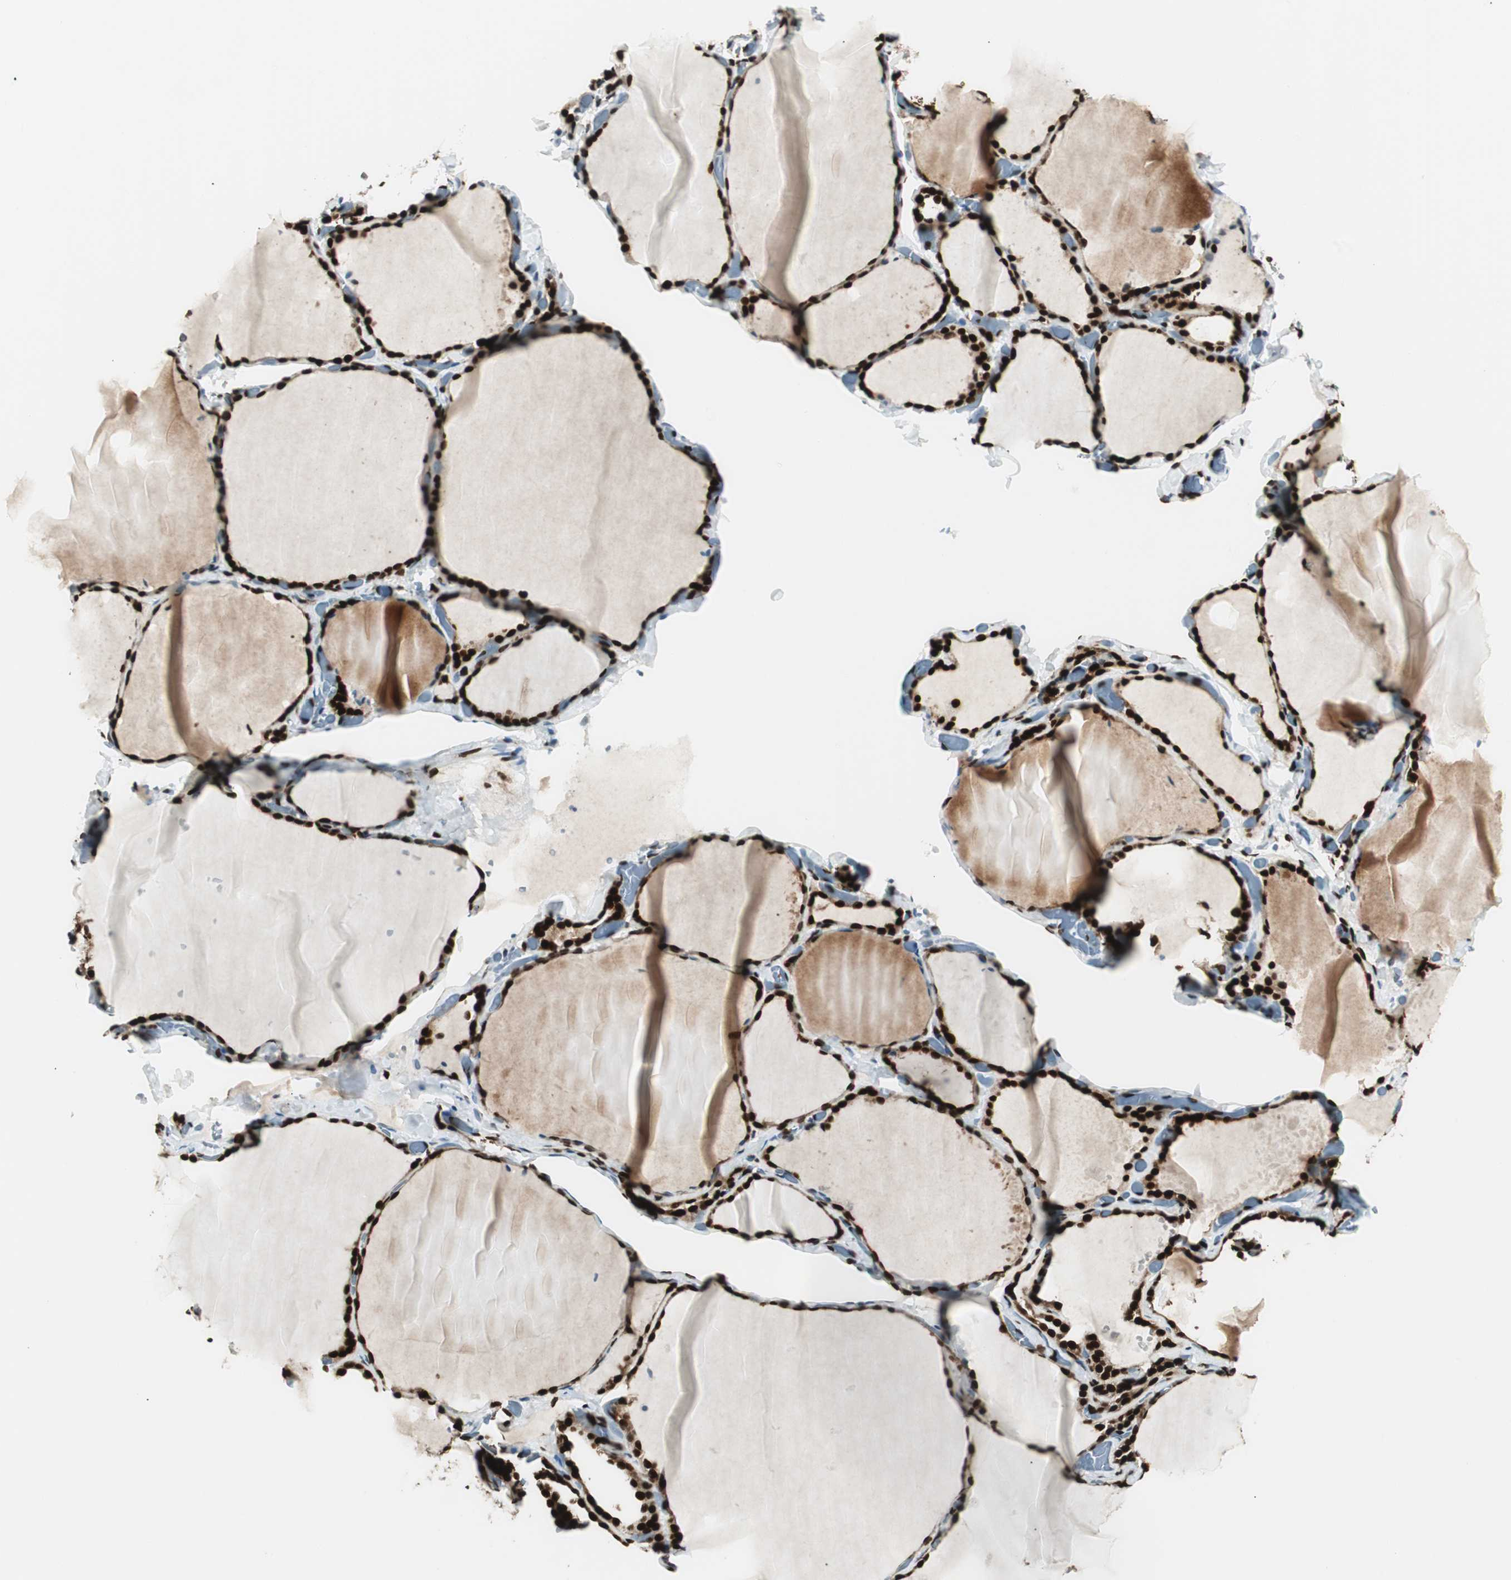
{"staining": {"intensity": "strong", "quantity": ">75%", "location": "nuclear"}, "tissue": "thyroid gland", "cell_type": "Glandular cells", "image_type": "normal", "snomed": [{"axis": "morphology", "description": "Normal tissue, NOS"}, {"axis": "topography", "description": "Thyroid gland"}], "caption": "This photomicrograph exhibits immunohistochemistry staining of normal human thyroid gland, with high strong nuclear positivity in about >75% of glandular cells.", "gene": "EWSR1", "patient": {"sex": "female", "age": 22}}